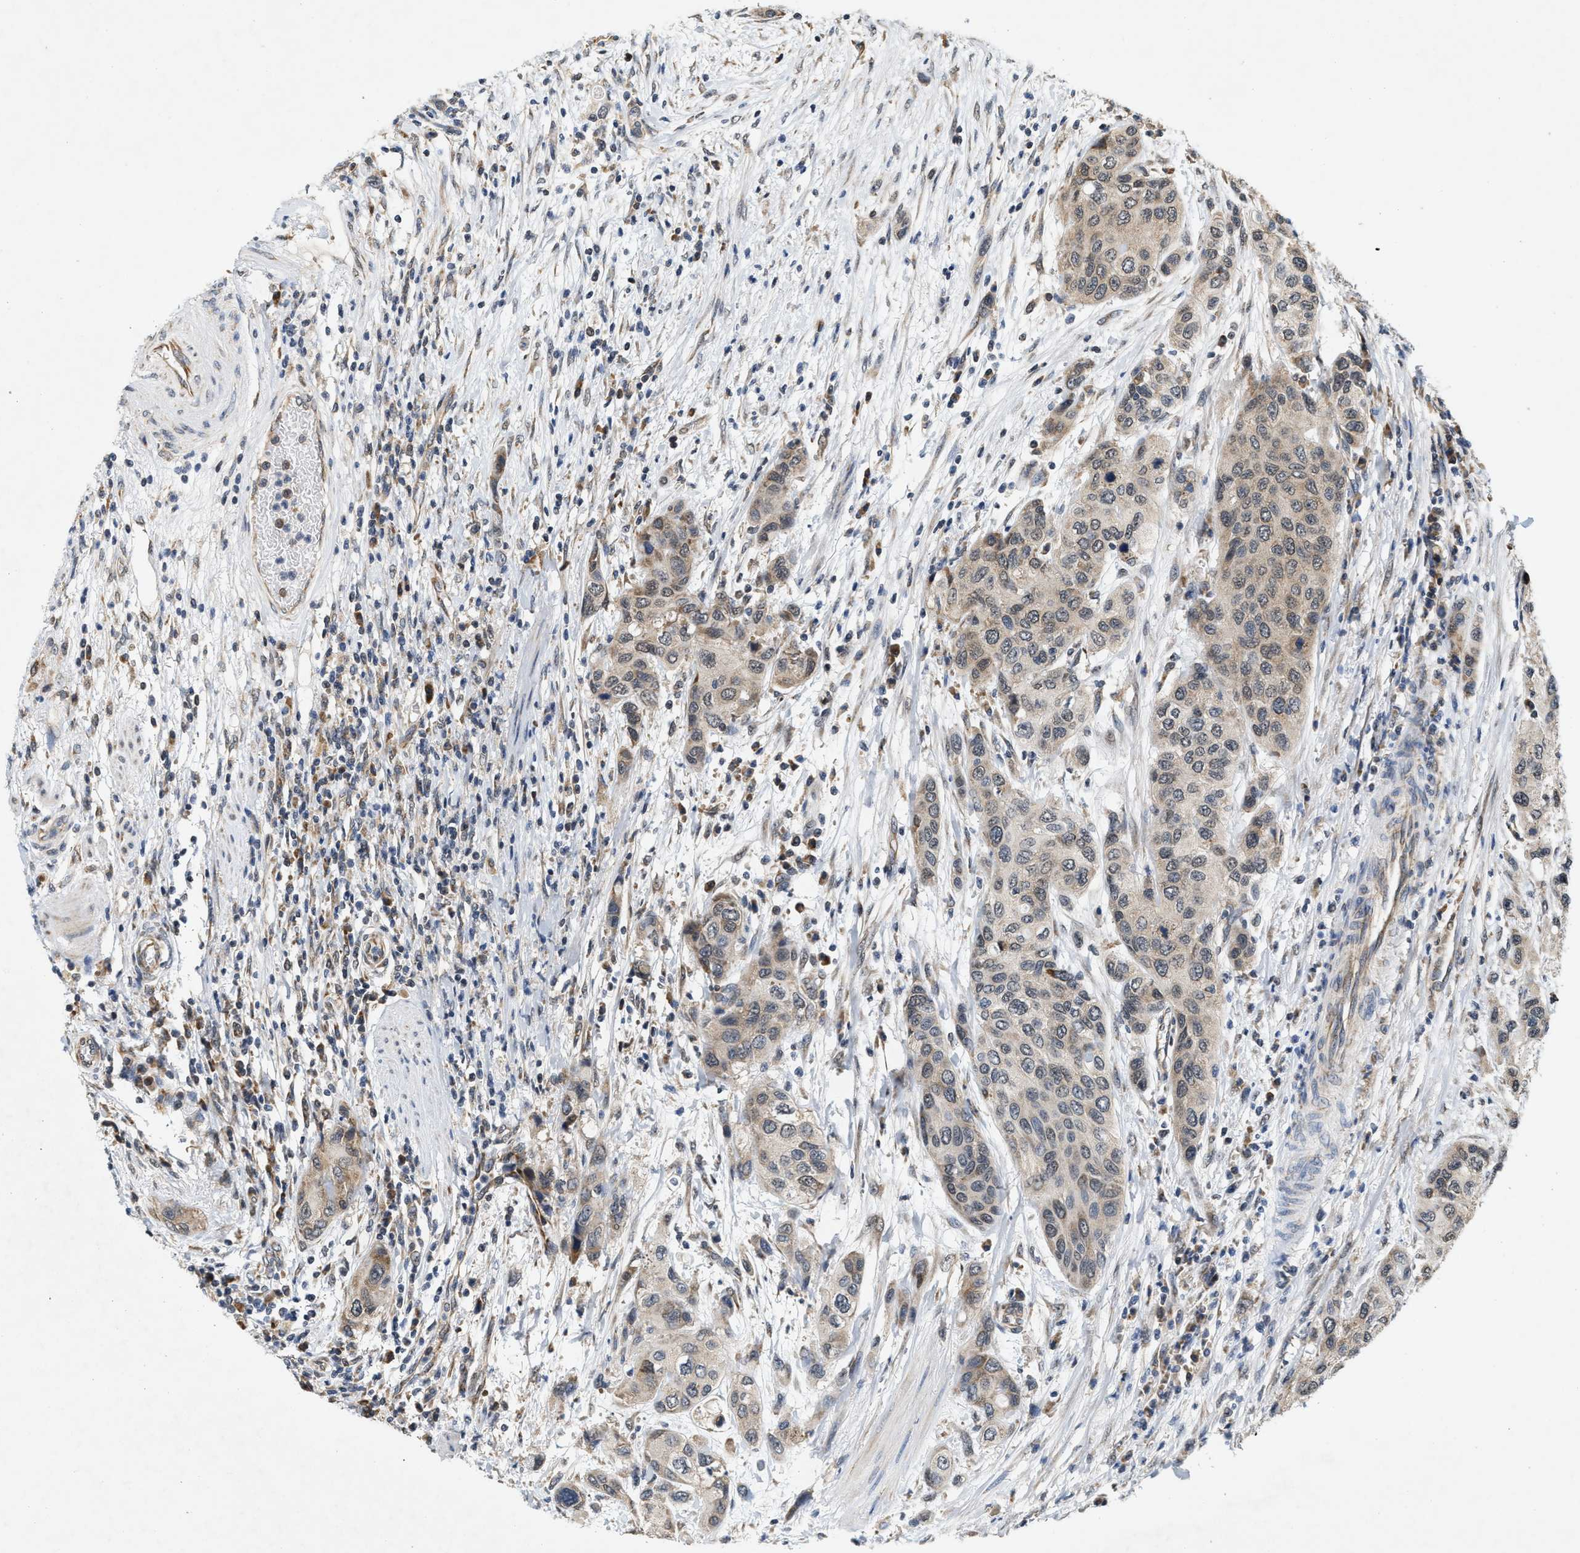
{"staining": {"intensity": "weak", "quantity": "25%-75%", "location": "cytoplasmic/membranous"}, "tissue": "urothelial cancer", "cell_type": "Tumor cells", "image_type": "cancer", "snomed": [{"axis": "morphology", "description": "Urothelial carcinoma, High grade"}, {"axis": "topography", "description": "Urinary bladder"}], "caption": "Immunohistochemistry staining of high-grade urothelial carcinoma, which displays low levels of weak cytoplasmic/membranous expression in approximately 25%-75% of tumor cells indicating weak cytoplasmic/membranous protein positivity. The staining was performed using DAB (3,3'-diaminobenzidine) (brown) for protein detection and nuclei were counterstained in hematoxylin (blue).", "gene": "GIGYF1", "patient": {"sex": "female", "age": 56}}